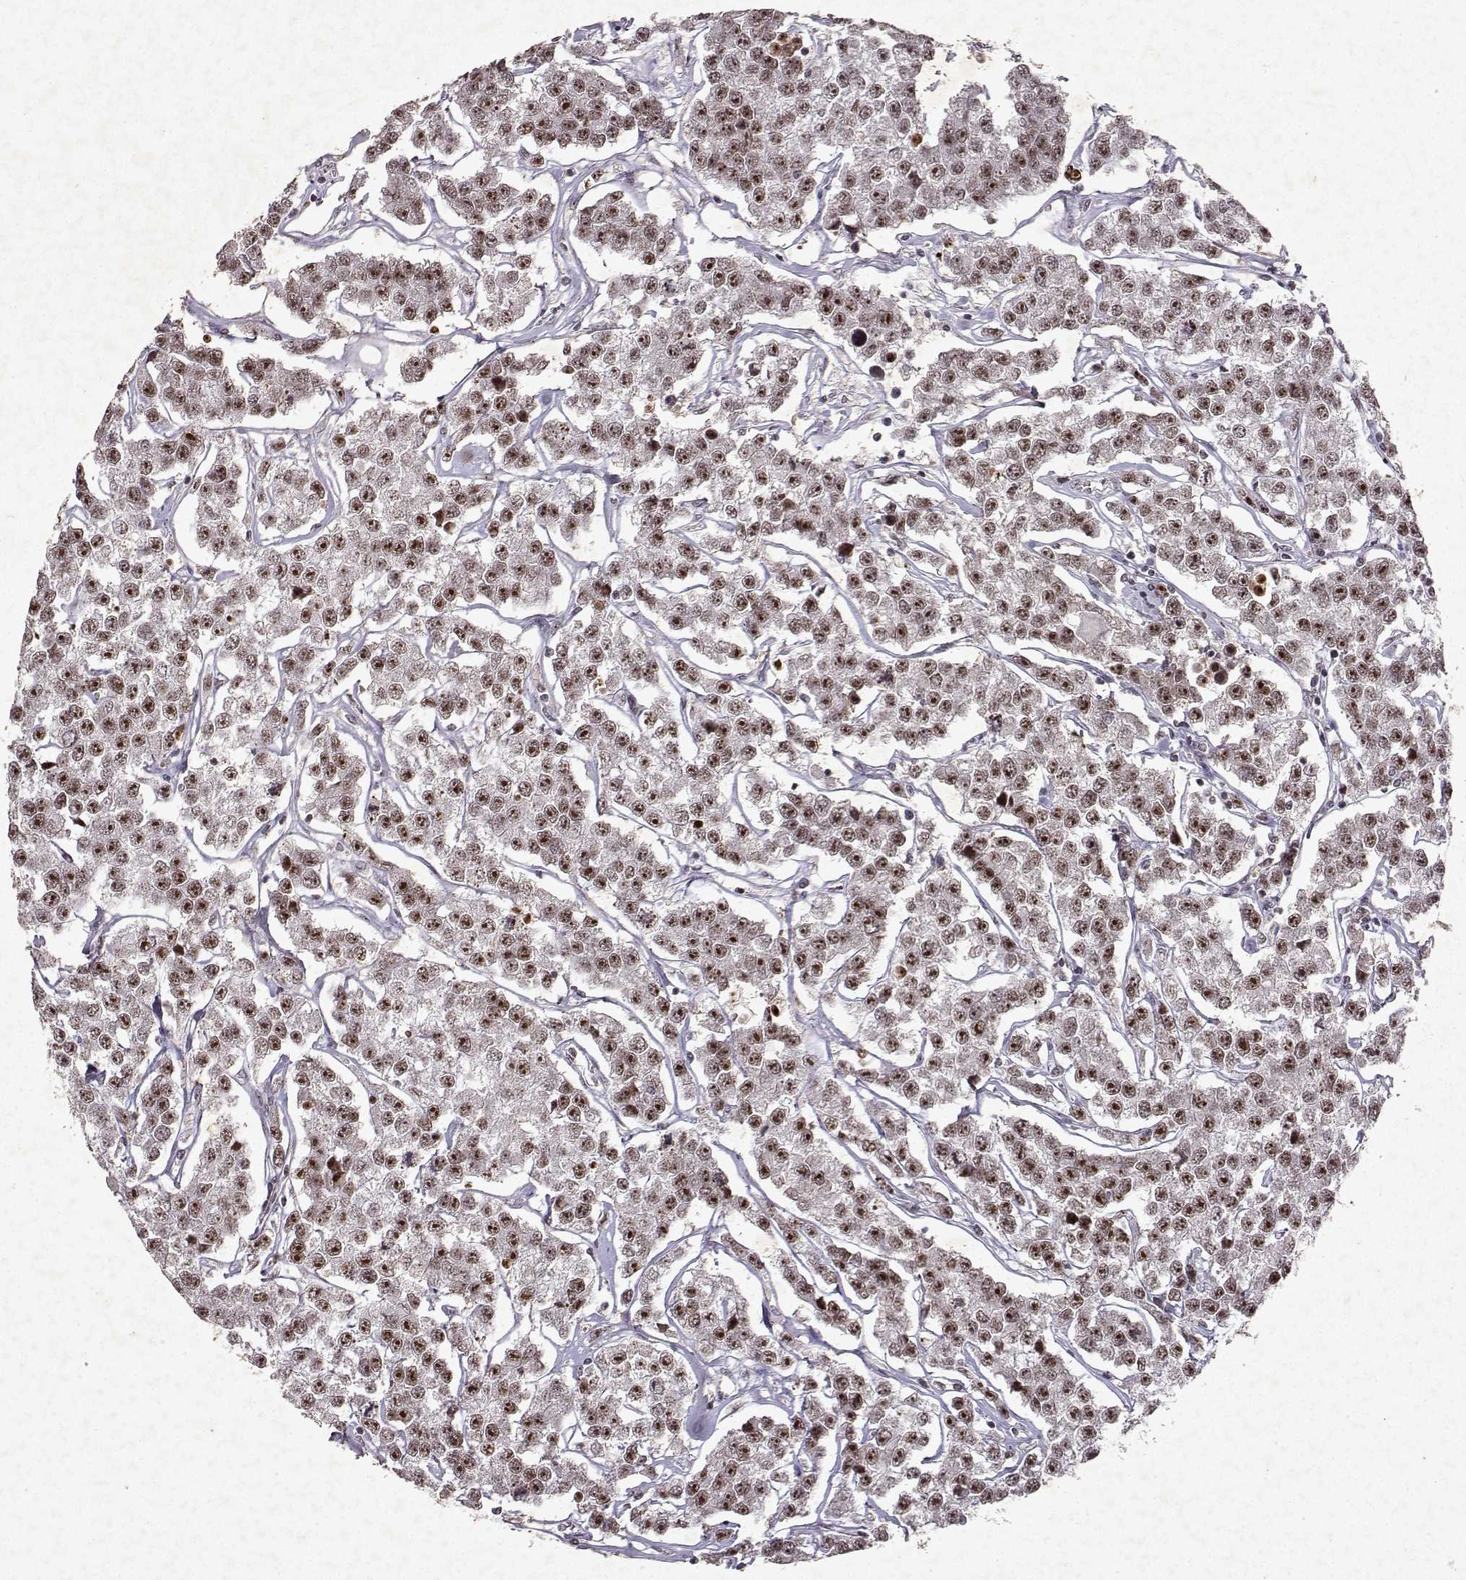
{"staining": {"intensity": "moderate", "quantity": "25%-75%", "location": "nuclear"}, "tissue": "testis cancer", "cell_type": "Tumor cells", "image_type": "cancer", "snomed": [{"axis": "morphology", "description": "Seminoma, NOS"}, {"axis": "topography", "description": "Testis"}], "caption": "Immunohistochemistry (IHC) of human testis cancer reveals medium levels of moderate nuclear expression in approximately 25%-75% of tumor cells. The staining was performed using DAB, with brown indicating positive protein expression. Nuclei are stained blue with hematoxylin.", "gene": "DDX56", "patient": {"sex": "male", "age": 59}}